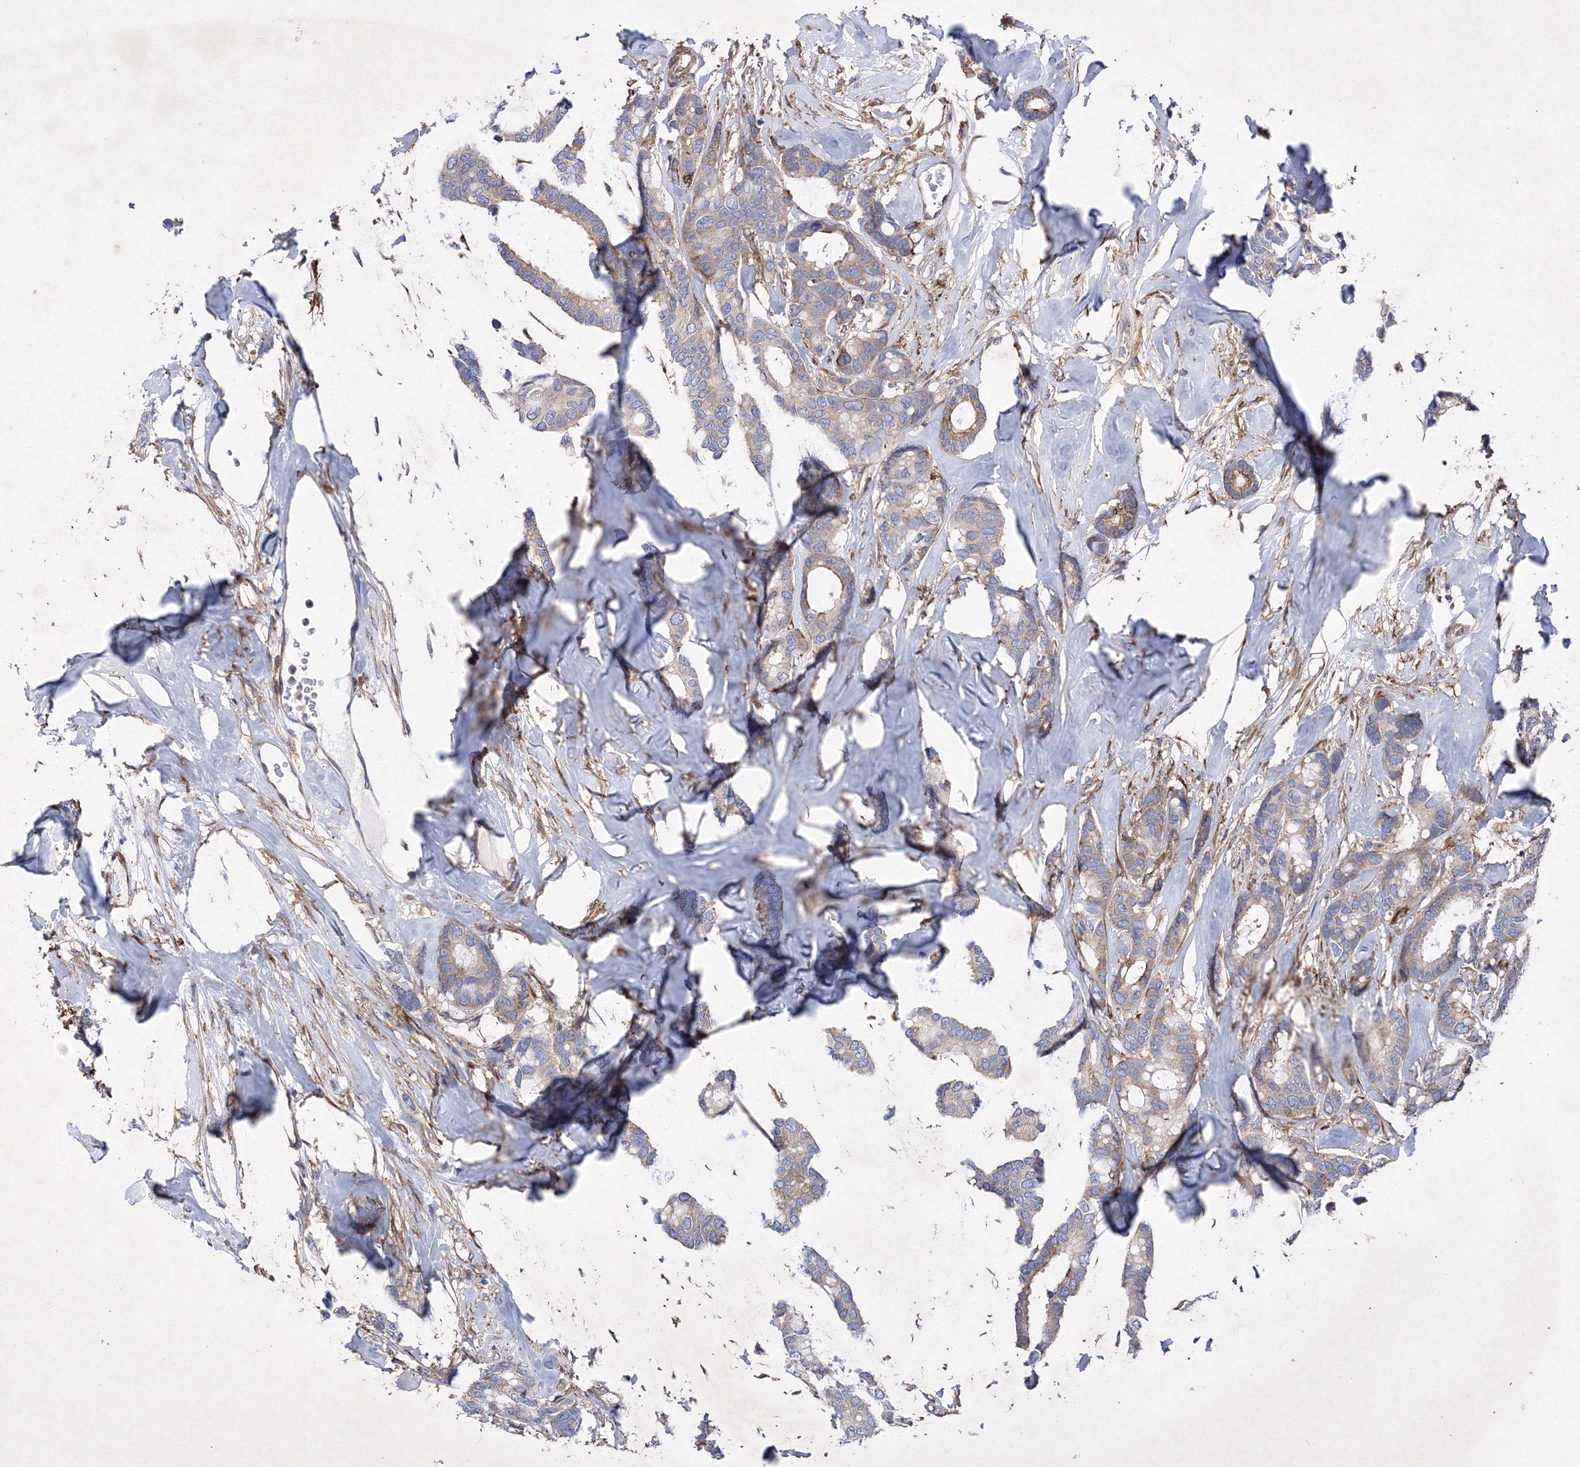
{"staining": {"intensity": "moderate", "quantity": "<25%", "location": "cytoplasmic/membranous"}, "tissue": "breast cancer", "cell_type": "Tumor cells", "image_type": "cancer", "snomed": [{"axis": "morphology", "description": "Duct carcinoma"}, {"axis": "topography", "description": "Breast"}], "caption": "Immunohistochemical staining of human invasive ductal carcinoma (breast) shows moderate cytoplasmic/membranous protein positivity in about <25% of tumor cells. The protein is shown in brown color, while the nuclei are stained blue.", "gene": "SNX18", "patient": {"sex": "female", "age": 87}}